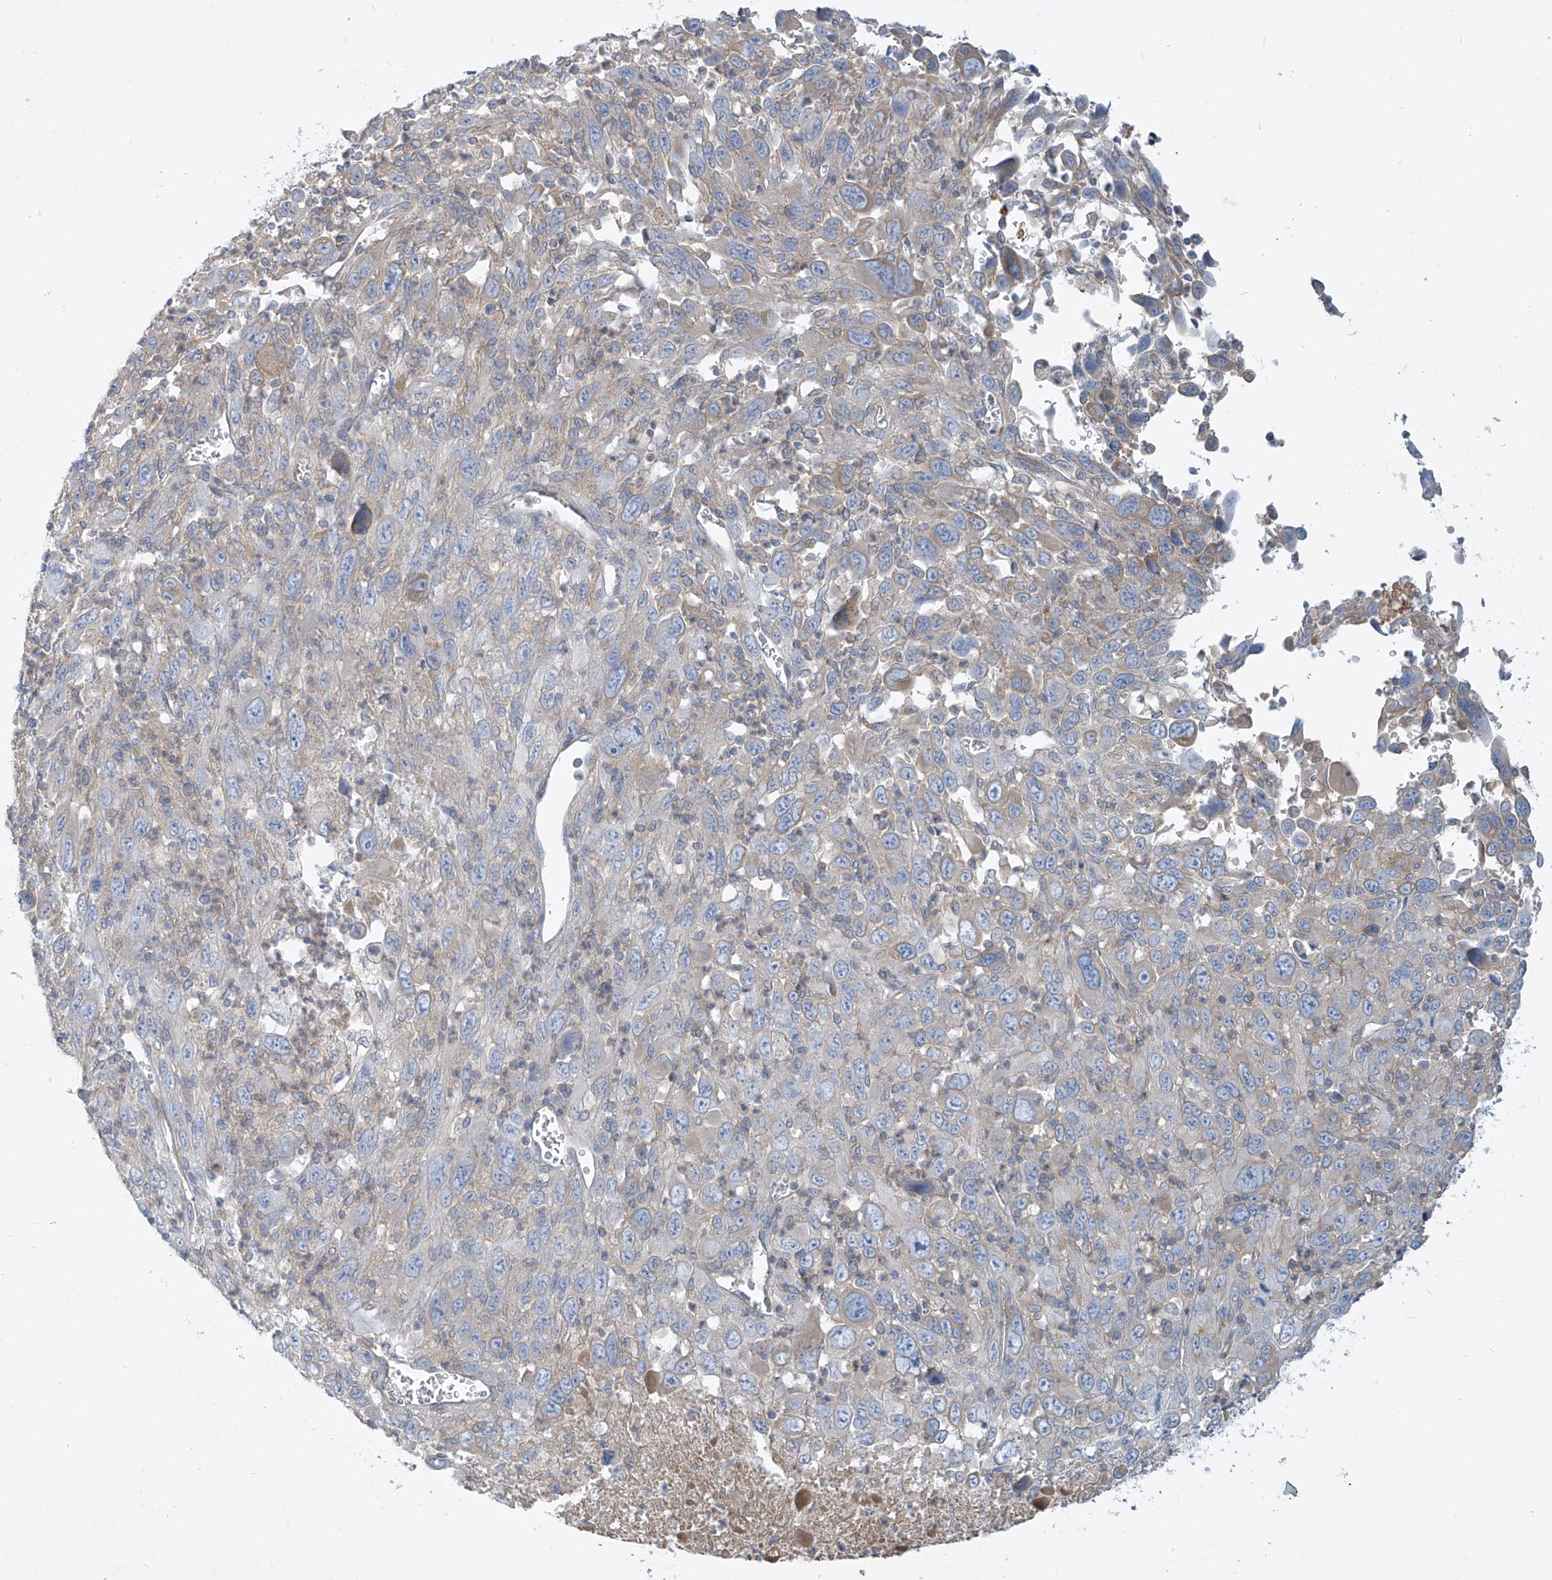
{"staining": {"intensity": "weak", "quantity": "<25%", "location": "cytoplasmic/membranous"}, "tissue": "melanoma", "cell_type": "Tumor cells", "image_type": "cancer", "snomed": [{"axis": "morphology", "description": "Malignant melanoma, Metastatic site"}, {"axis": "topography", "description": "Skin"}], "caption": "Melanoma was stained to show a protein in brown. There is no significant expression in tumor cells.", "gene": "DGKQ", "patient": {"sex": "female", "age": 56}}